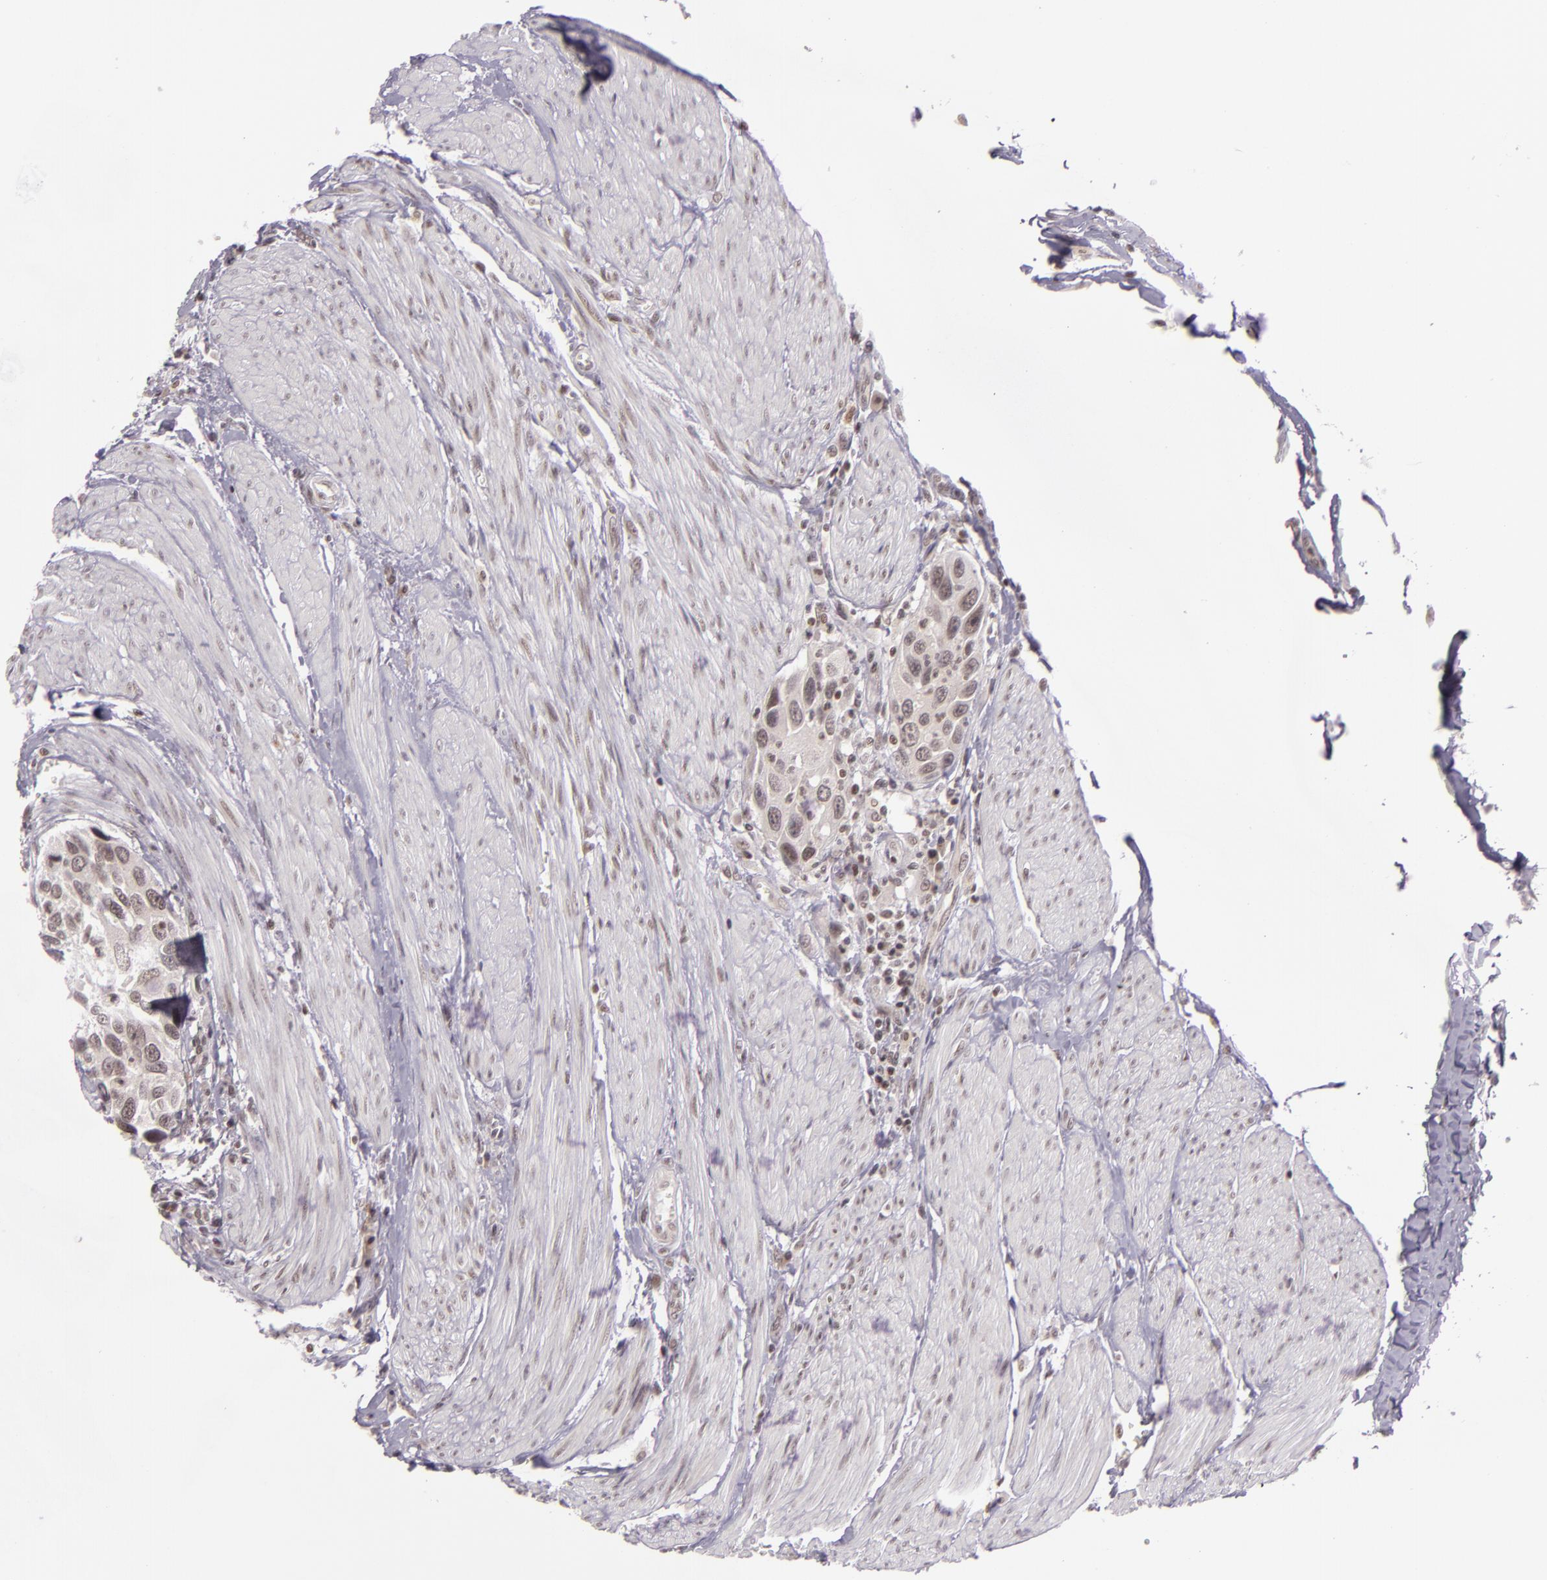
{"staining": {"intensity": "weak", "quantity": "25%-75%", "location": "nuclear"}, "tissue": "urothelial cancer", "cell_type": "Tumor cells", "image_type": "cancer", "snomed": [{"axis": "morphology", "description": "Urothelial carcinoma, High grade"}, {"axis": "topography", "description": "Urinary bladder"}], "caption": "The immunohistochemical stain highlights weak nuclear positivity in tumor cells of urothelial cancer tissue. (DAB IHC with brightfield microscopy, high magnification).", "gene": "ZFX", "patient": {"sex": "male", "age": 66}}